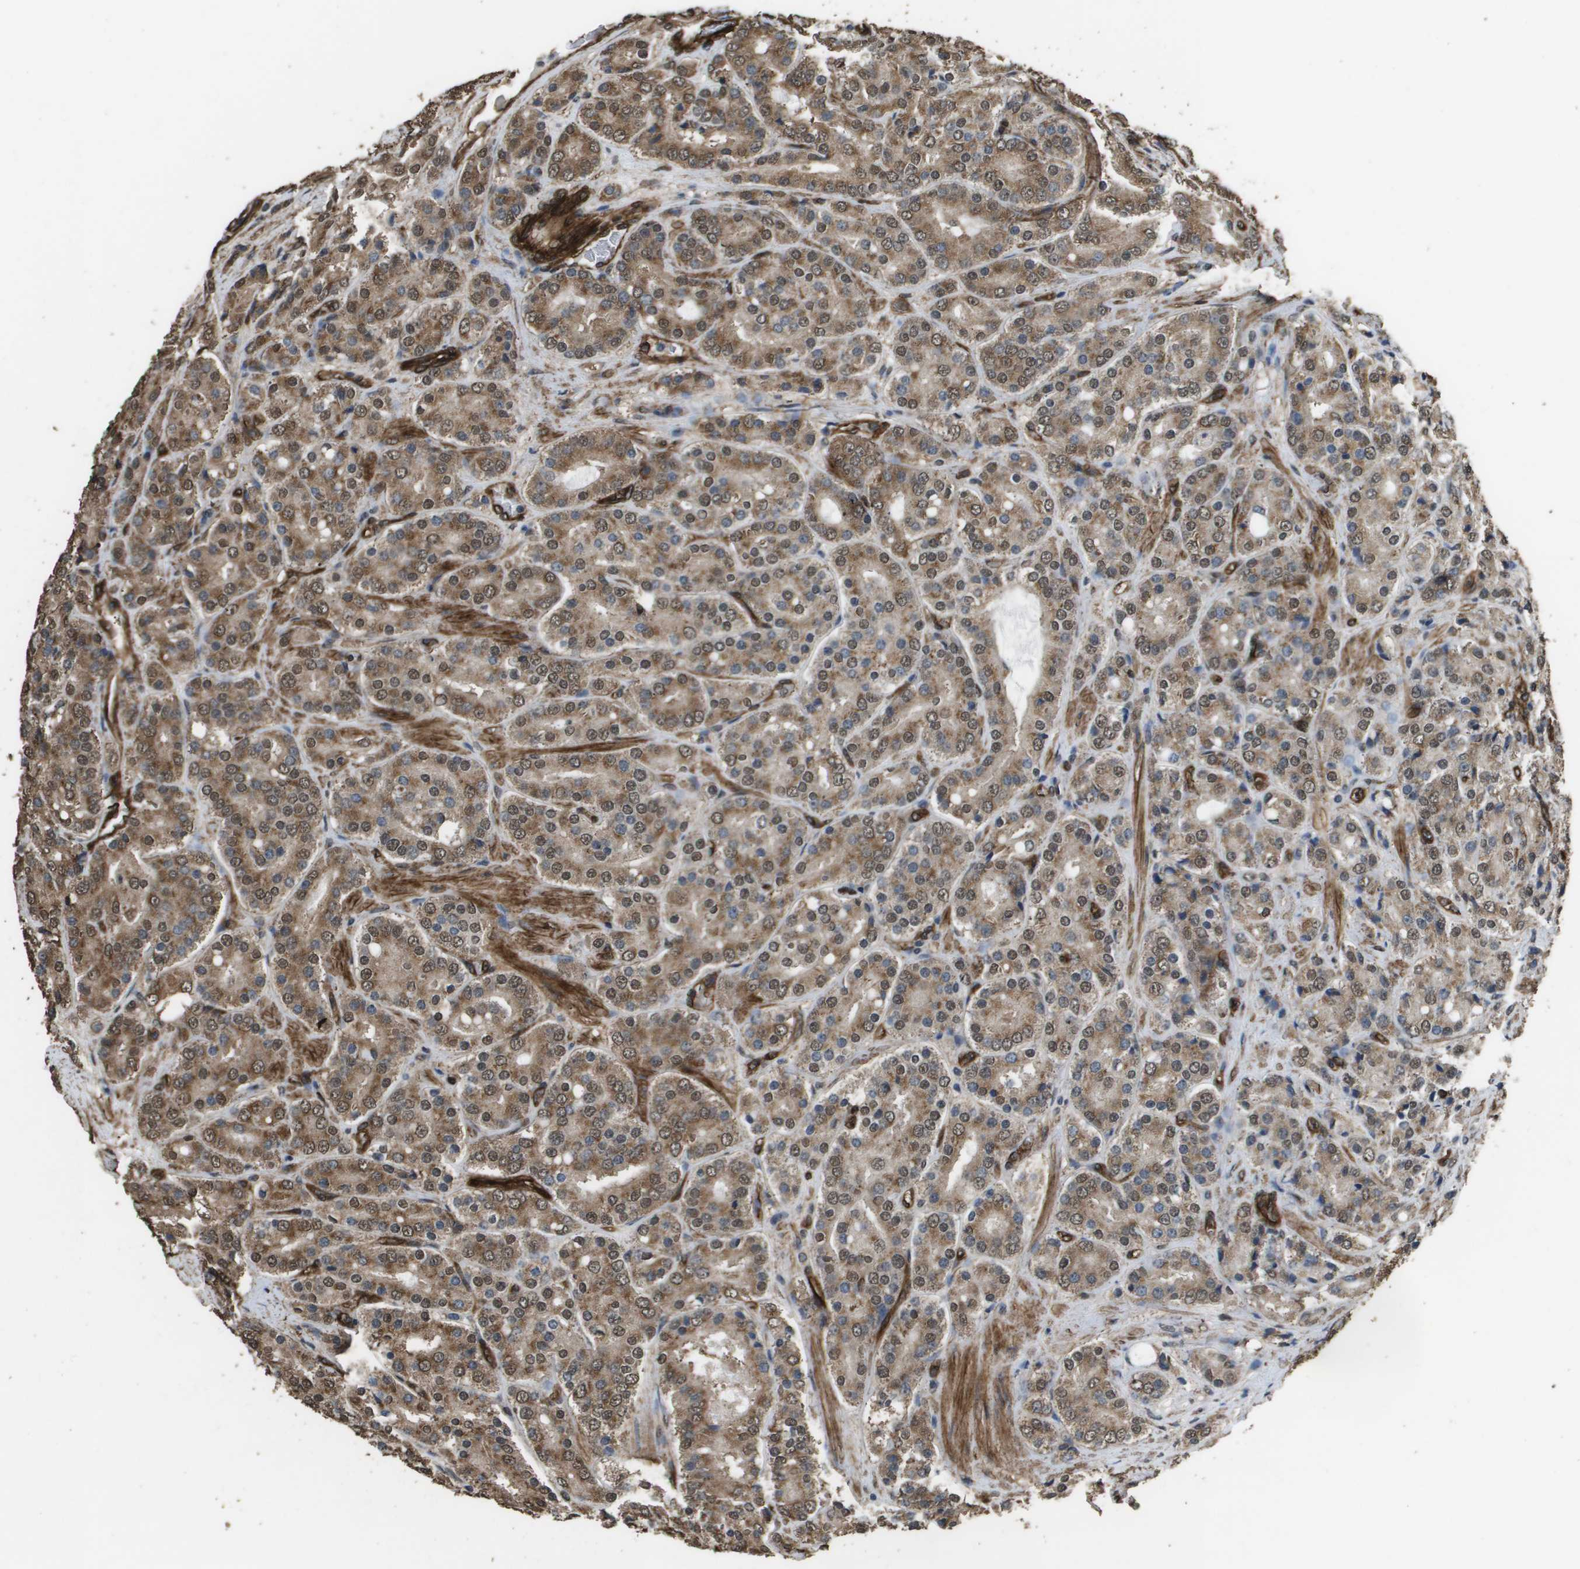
{"staining": {"intensity": "moderate", "quantity": ">75%", "location": "cytoplasmic/membranous,nuclear"}, "tissue": "prostate cancer", "cell_type": "Tumor cells", "image_type": "cancer", "snomed": [{"axis": "morphology", "description": "Adenocarcinoma, High grade"}, {"axis": "topography", "description": "Prostate"}], "caption": "Protein expression analysis of human prostate cancer (adenocarcinoma (high-grade)) reveals moderate cytoplasmic/membranous and nuclear positivity in about >75% of tumor cells.", "gene": "AAMP", "patient": {"sex": "male", "age": 65}}